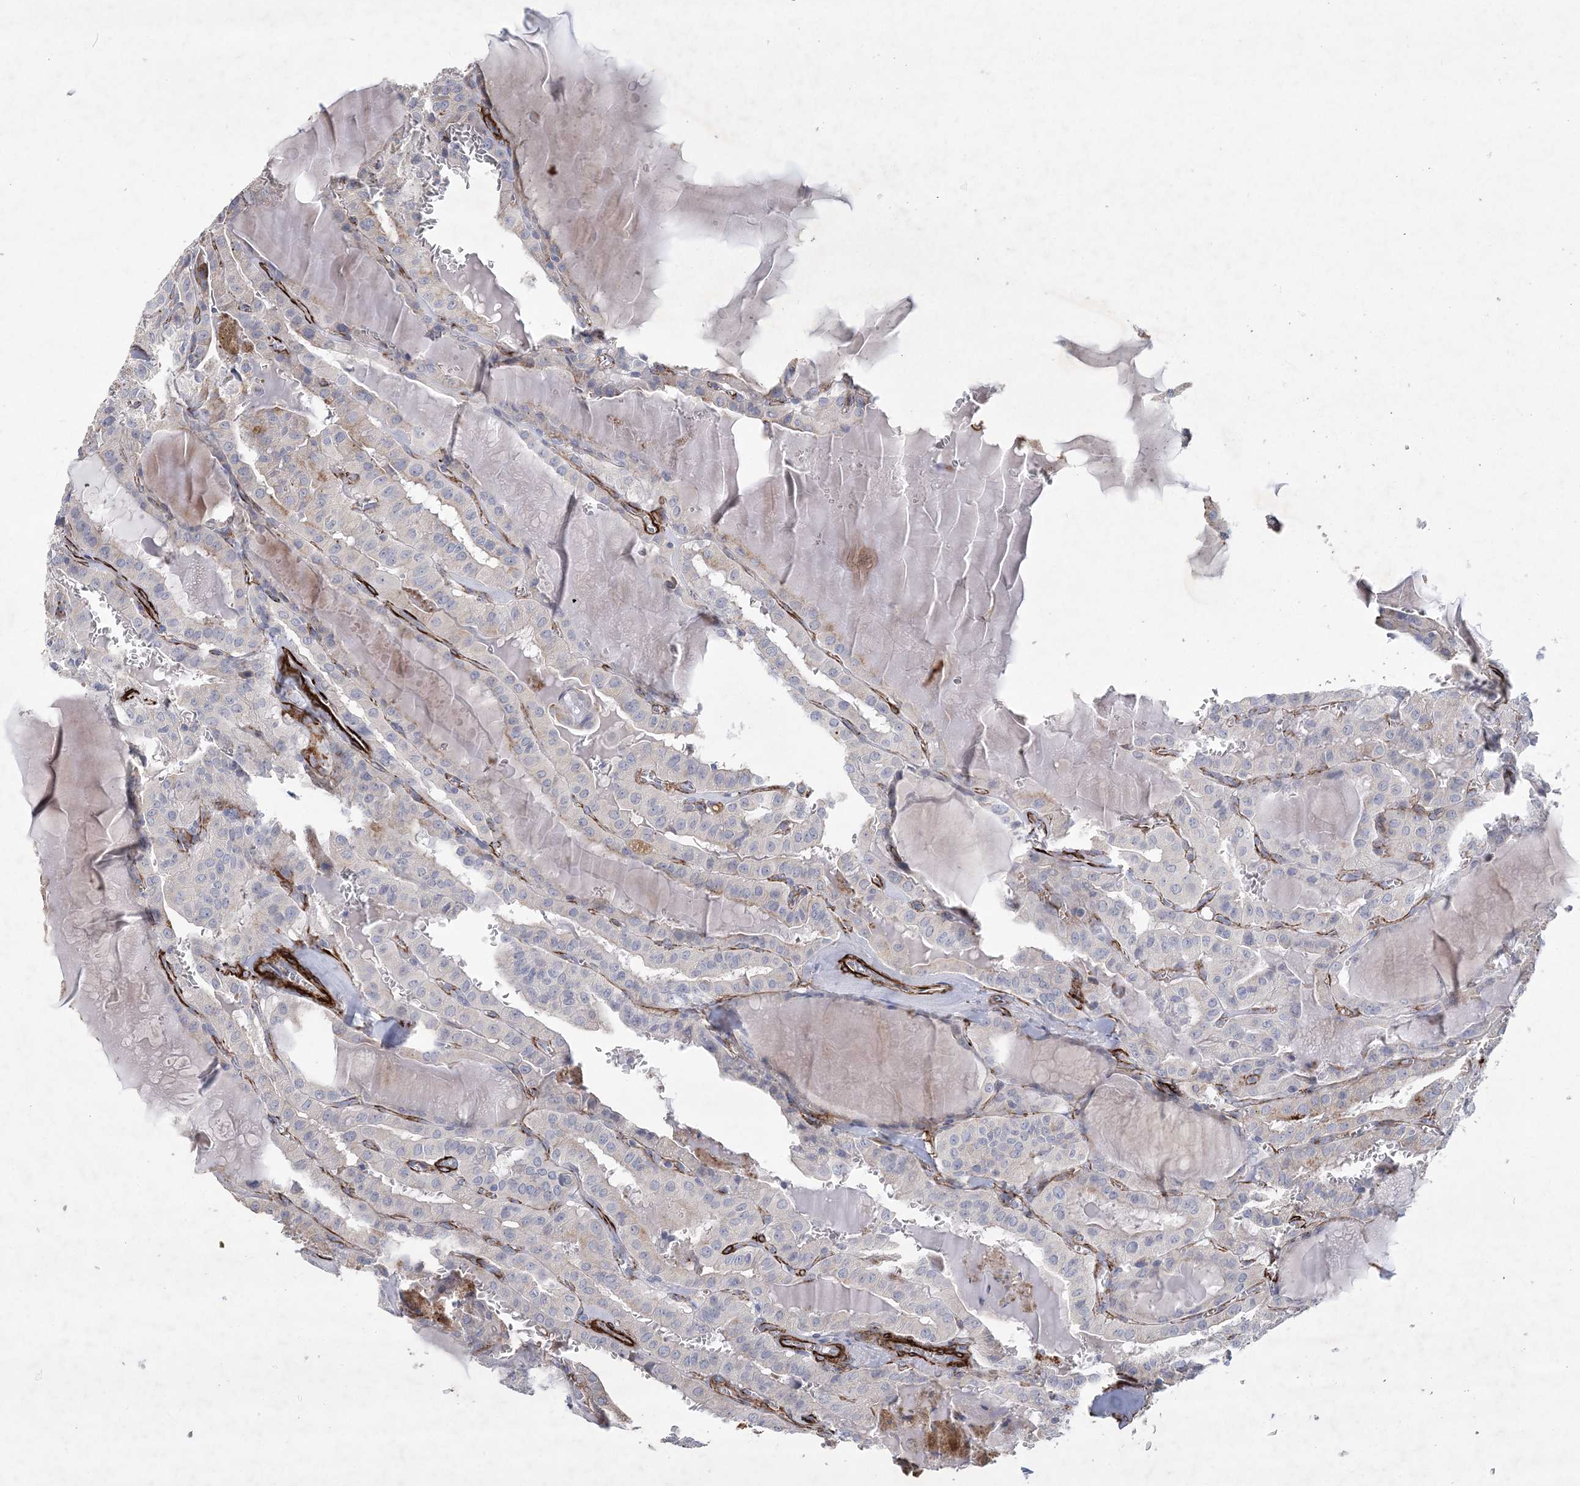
{"staining": {"intensity": "negative", "quantity": "none", "location": "none"}, "tissue": "thyroid cancer", "cell_type": "Tumor cells", "image_type": "cancer", "snomed": [{"axis": "morphology", "description": "Papillary adenocarcinoma, NOS"}, {"axis": "topography", "description": "Thyroid gland"}], "caption": "Histopathology image shows no significant protein expression in tumor cells of thyroid papillary adenocarcinoma.", "gene": "ARSJ", "patient": {"sex": "male", "age": 52}}